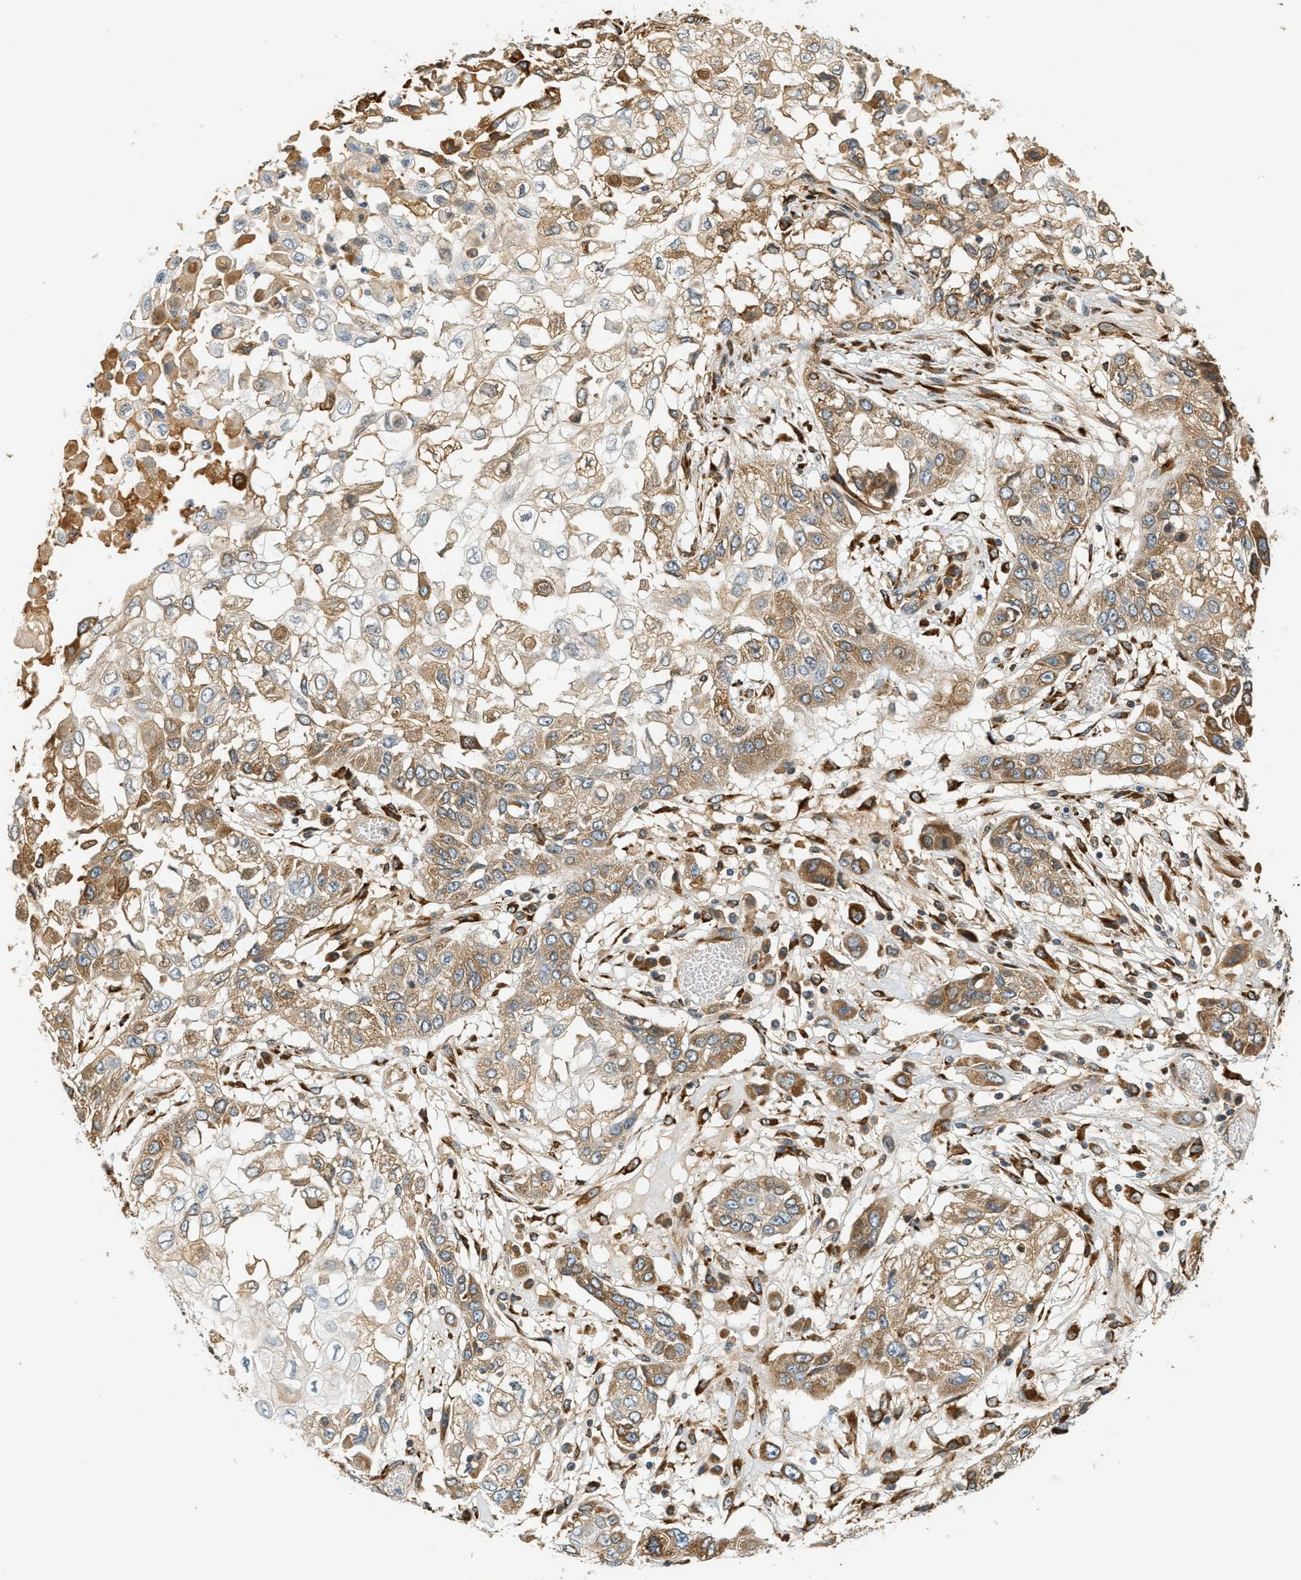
{"staining": {"intensity": "moderate", "quantity": ">75%", "location": "cytoplasmic/membranous"}, "tissue": "lung cancer", "cell_type": "Tumor cells", "image_type": "cancer", "snomed": [{"axis": "morphology", "description": "Squamous cell carcinoma, NOS"}, {"axis": "topography", "description": "Lung"}], "caption": "Lung cancer (squamous cell carcinoma) stained for a protein (brown) reveals moderate cytoplasmic/membranous positive expression in about >75% of tumor cells.", "gene": "PDK1", "patient": {"sex": "male", "age": 71}}